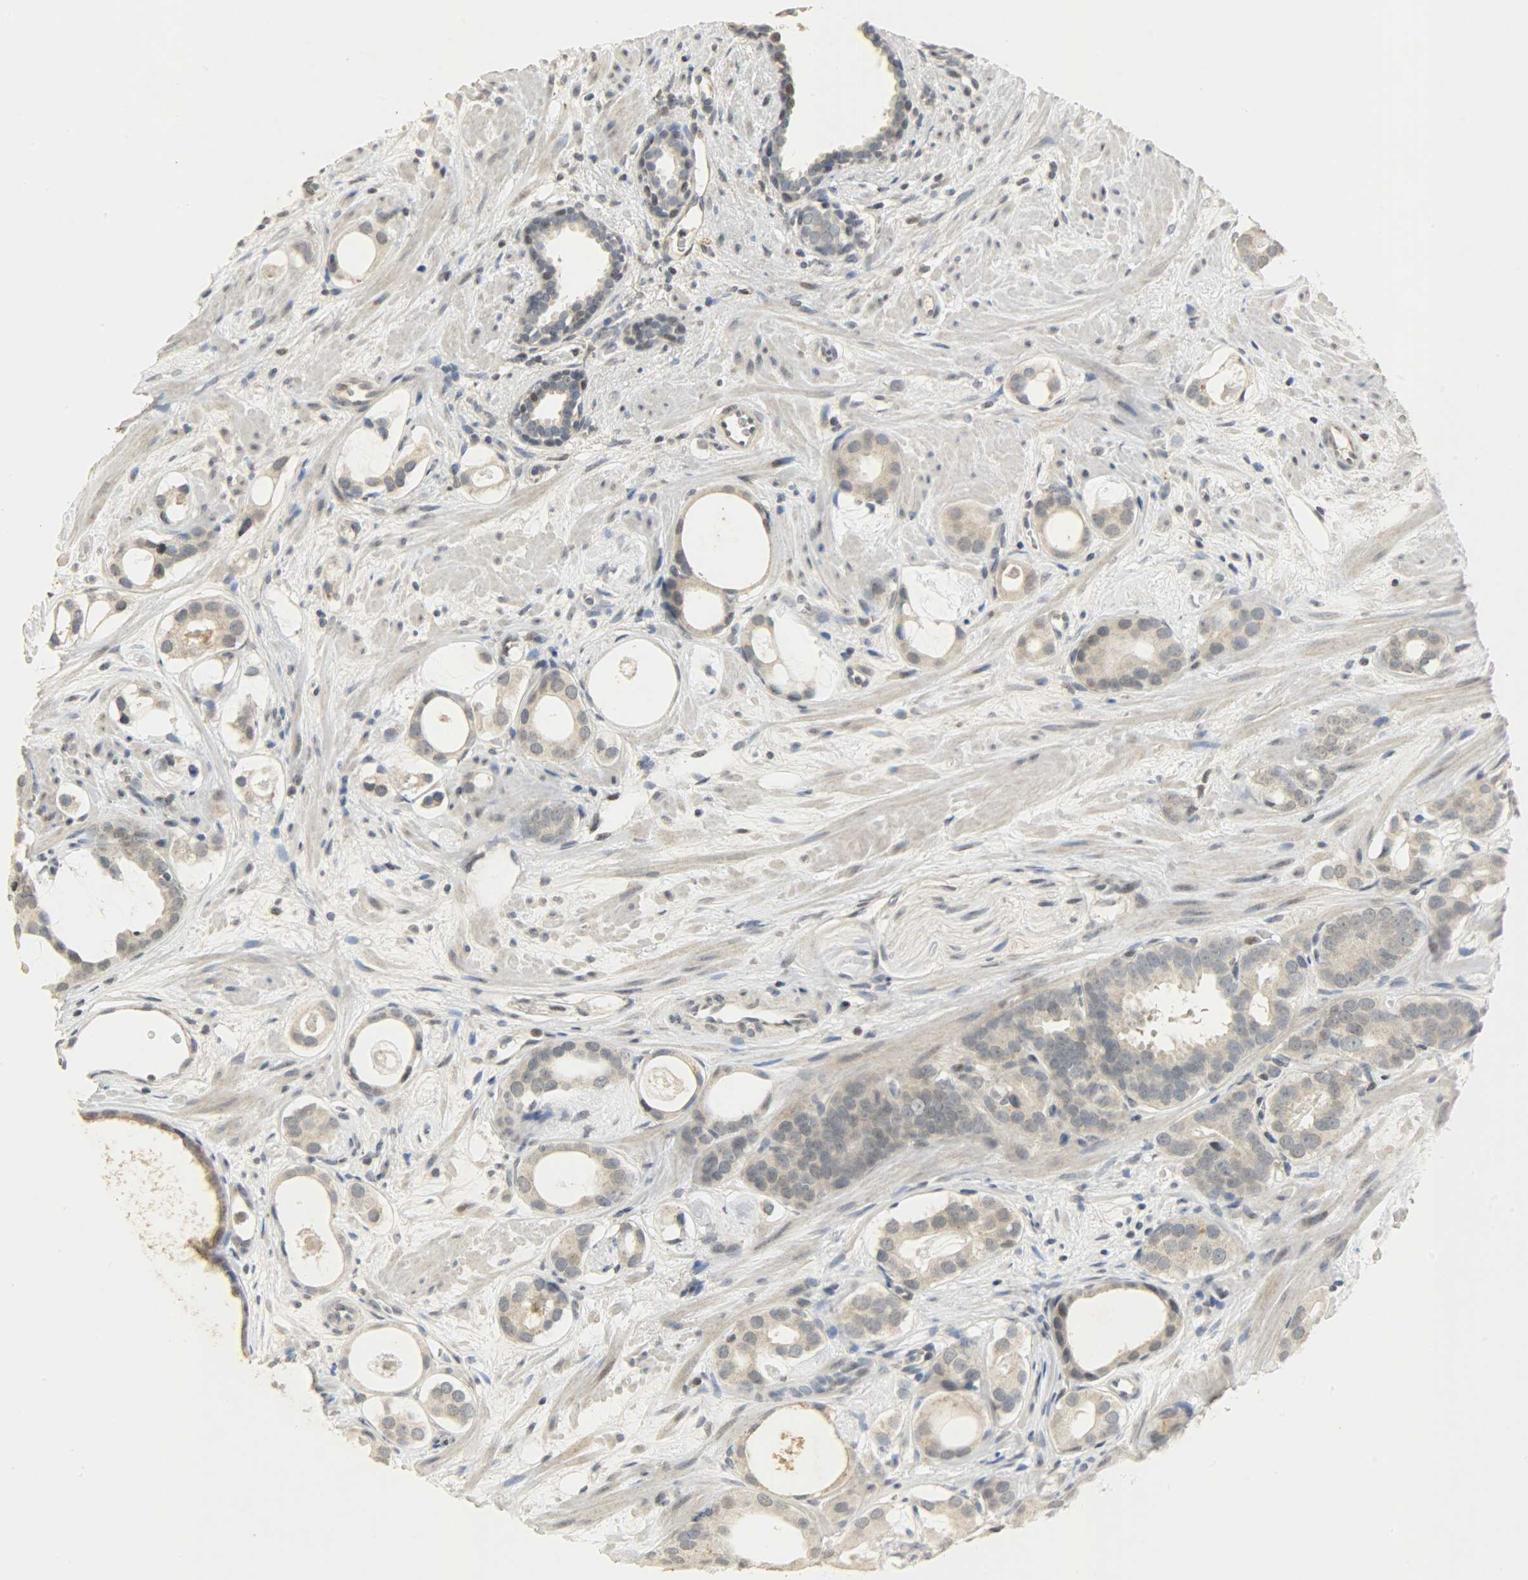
{"staining": {"intensity": "weak", "quantity": ">75%", "location": "cytoplasmic/membranous"}, "tissue": "prostate cancer", "cell_type": "Tumor cells", "image_type": "cancer", "snomed": [{"axis": "morphology", "description": "Adenocarcinoma, Low grade"}, {"axis": "topography", "description": "Prostate"}], "caption": "Adenocarcinoma (low-grade) (prostate) tissue displays weak cytoplasmic/membranous positivity in about >75% of tumor cells", "gene": "DNAJB6", "patient": {"sex": "male", "age": 57}}